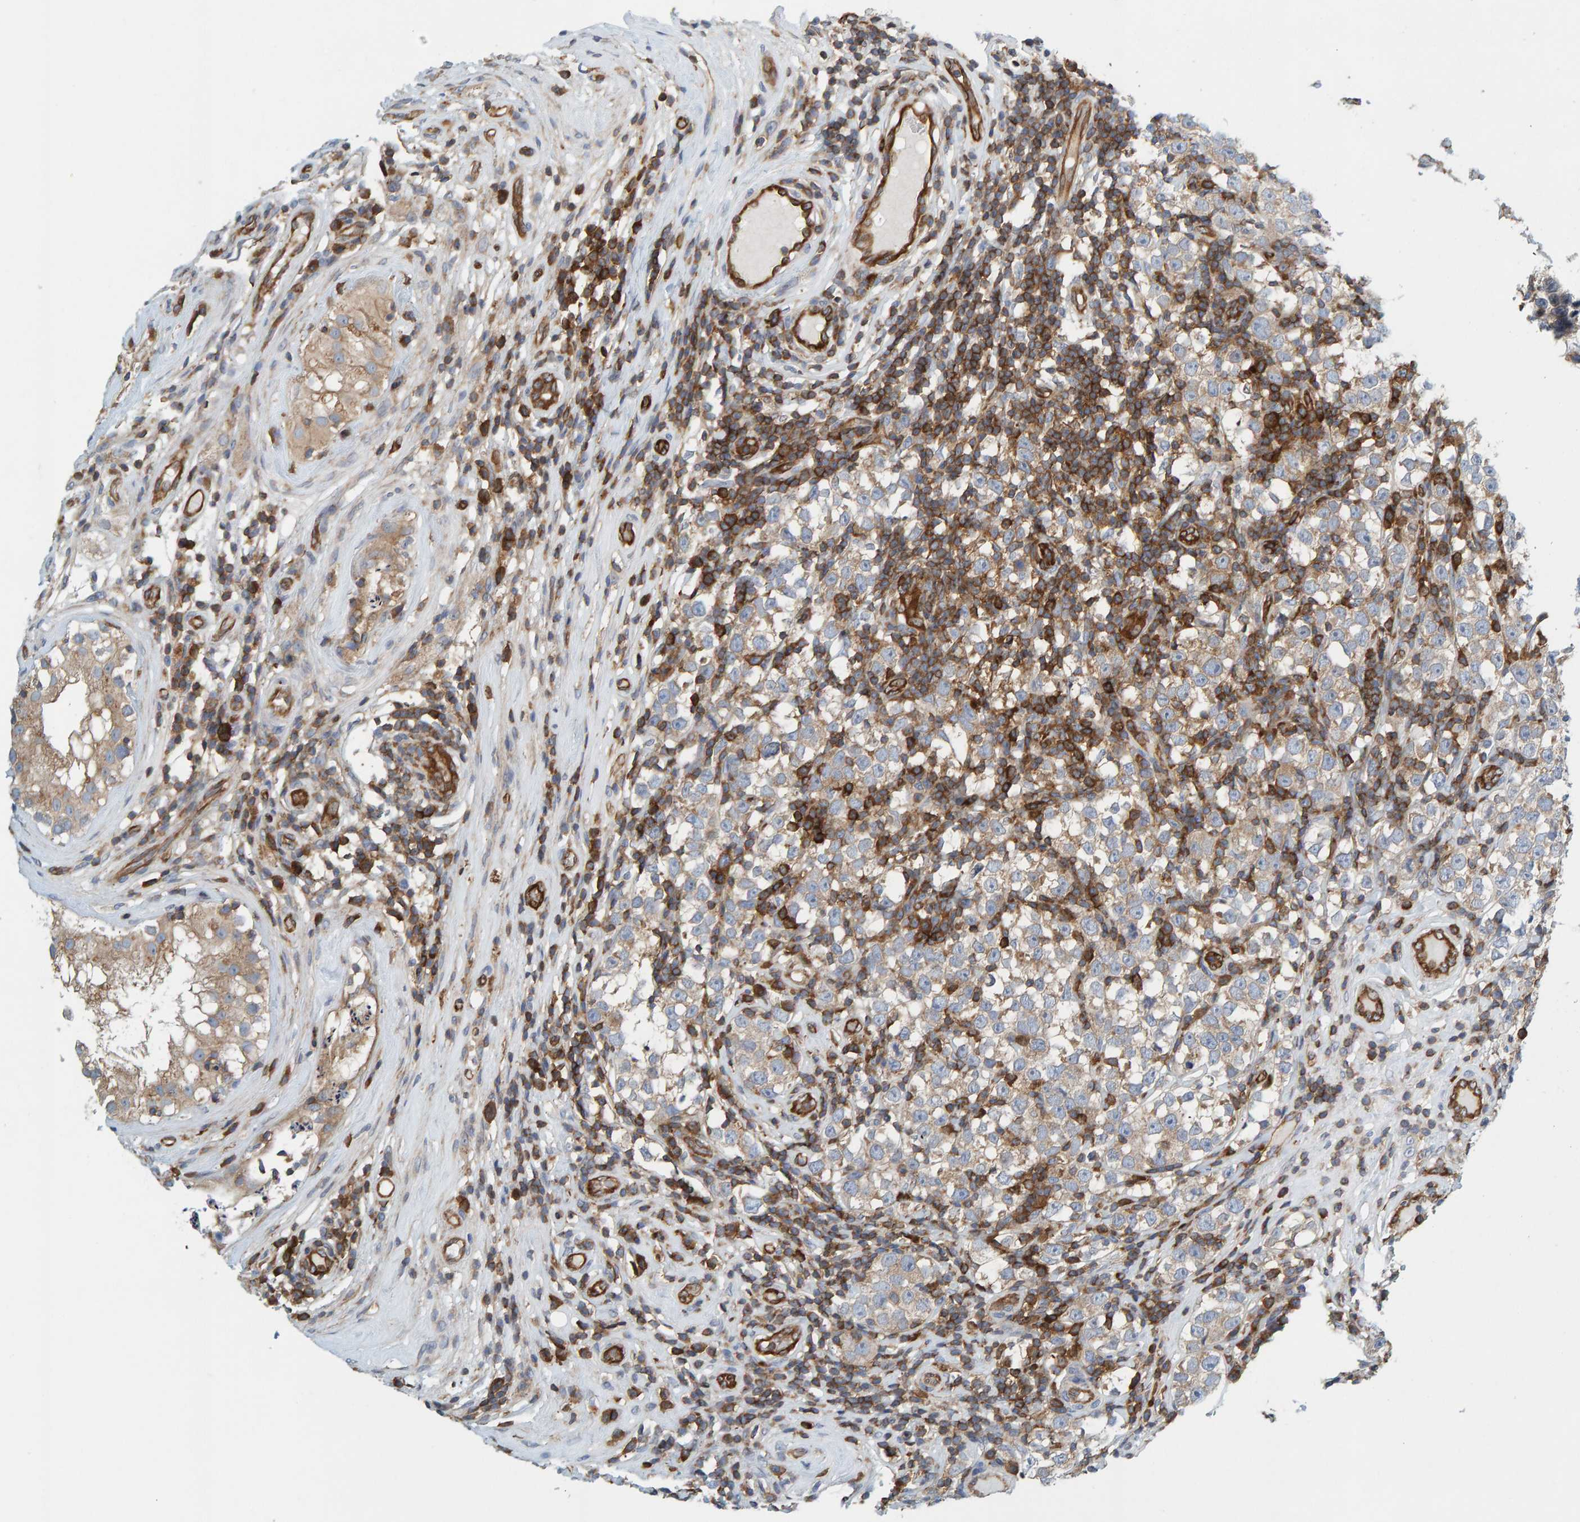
{"staining": {"intensity": "weak", "quantity": "25%-75%", "location": "cytoplasmic/membranous"}, "tissue": "testis cancer", "cell_type": "Tumor cells", "image_type": "cancer", "snomed": [{"axis": "morphology", "description": "Normal tissue, NOS"}, {"axis": "morphology", "description": "Seminoma, NOS"}, {"axis": "topography", "description": "Testis"}], "caption": "A brown stain labels weak cytoplasmic/membranous staining of a protein in seminoma (testis) tumor cells.", "gene": "PRKD2", "patient": {"sex": "male", "age": 43}}